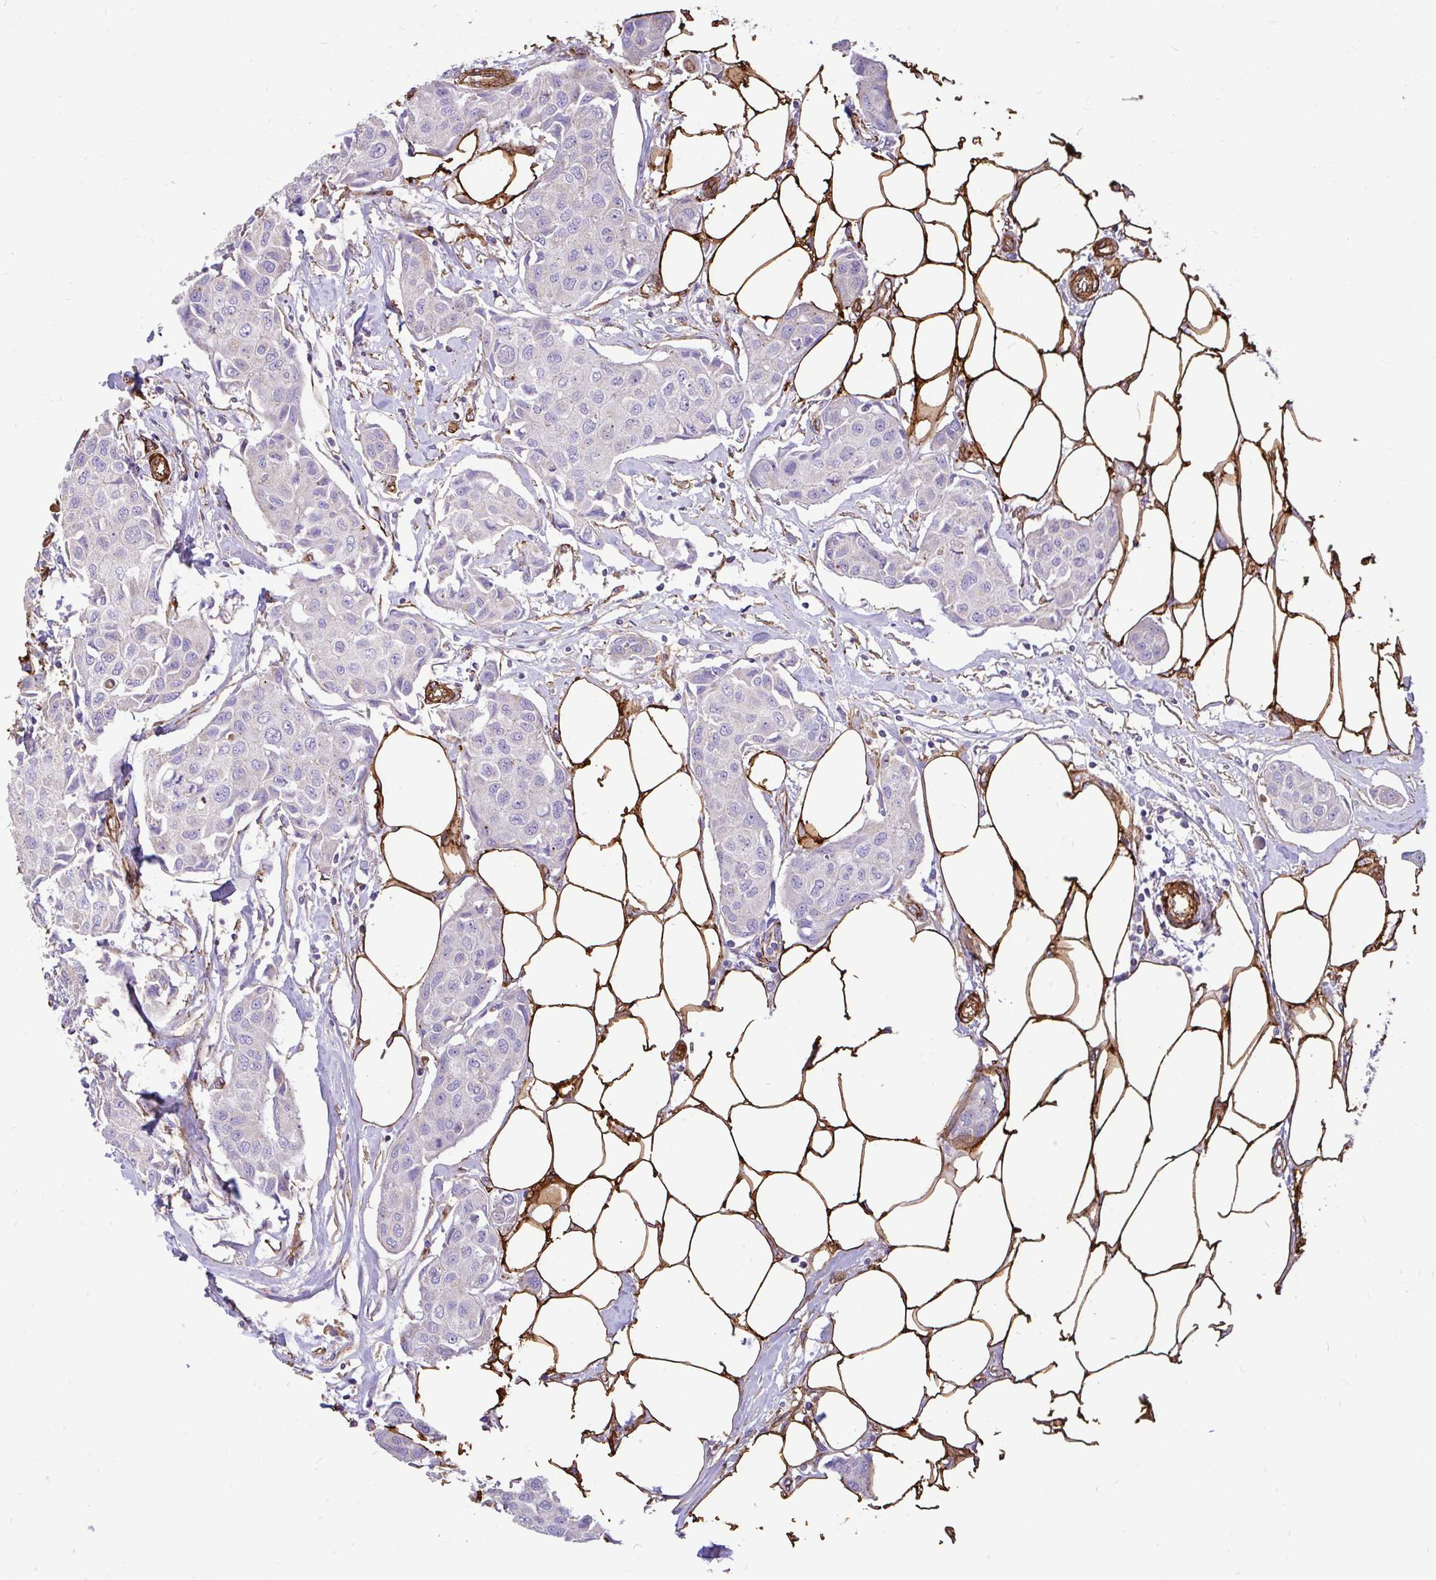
{"staining": {"intensity": "negative", "quantity": "none", "location": "none"}, "tissue": "breast cancer", "cell_type": "Tumor cells", "image_type": "cancer", "snomed": [{"axis": "morphology", "description": "Duct carcinoma"}, {"axis": "topography", "description": "Breast"}, {"axis": "topography", "description": "Lymph node"}], "caption": "Tumor cells show no significant expression in breast cancer.", "gene": "PTPRK", "patient": {"sex": "female", "age": 80}}